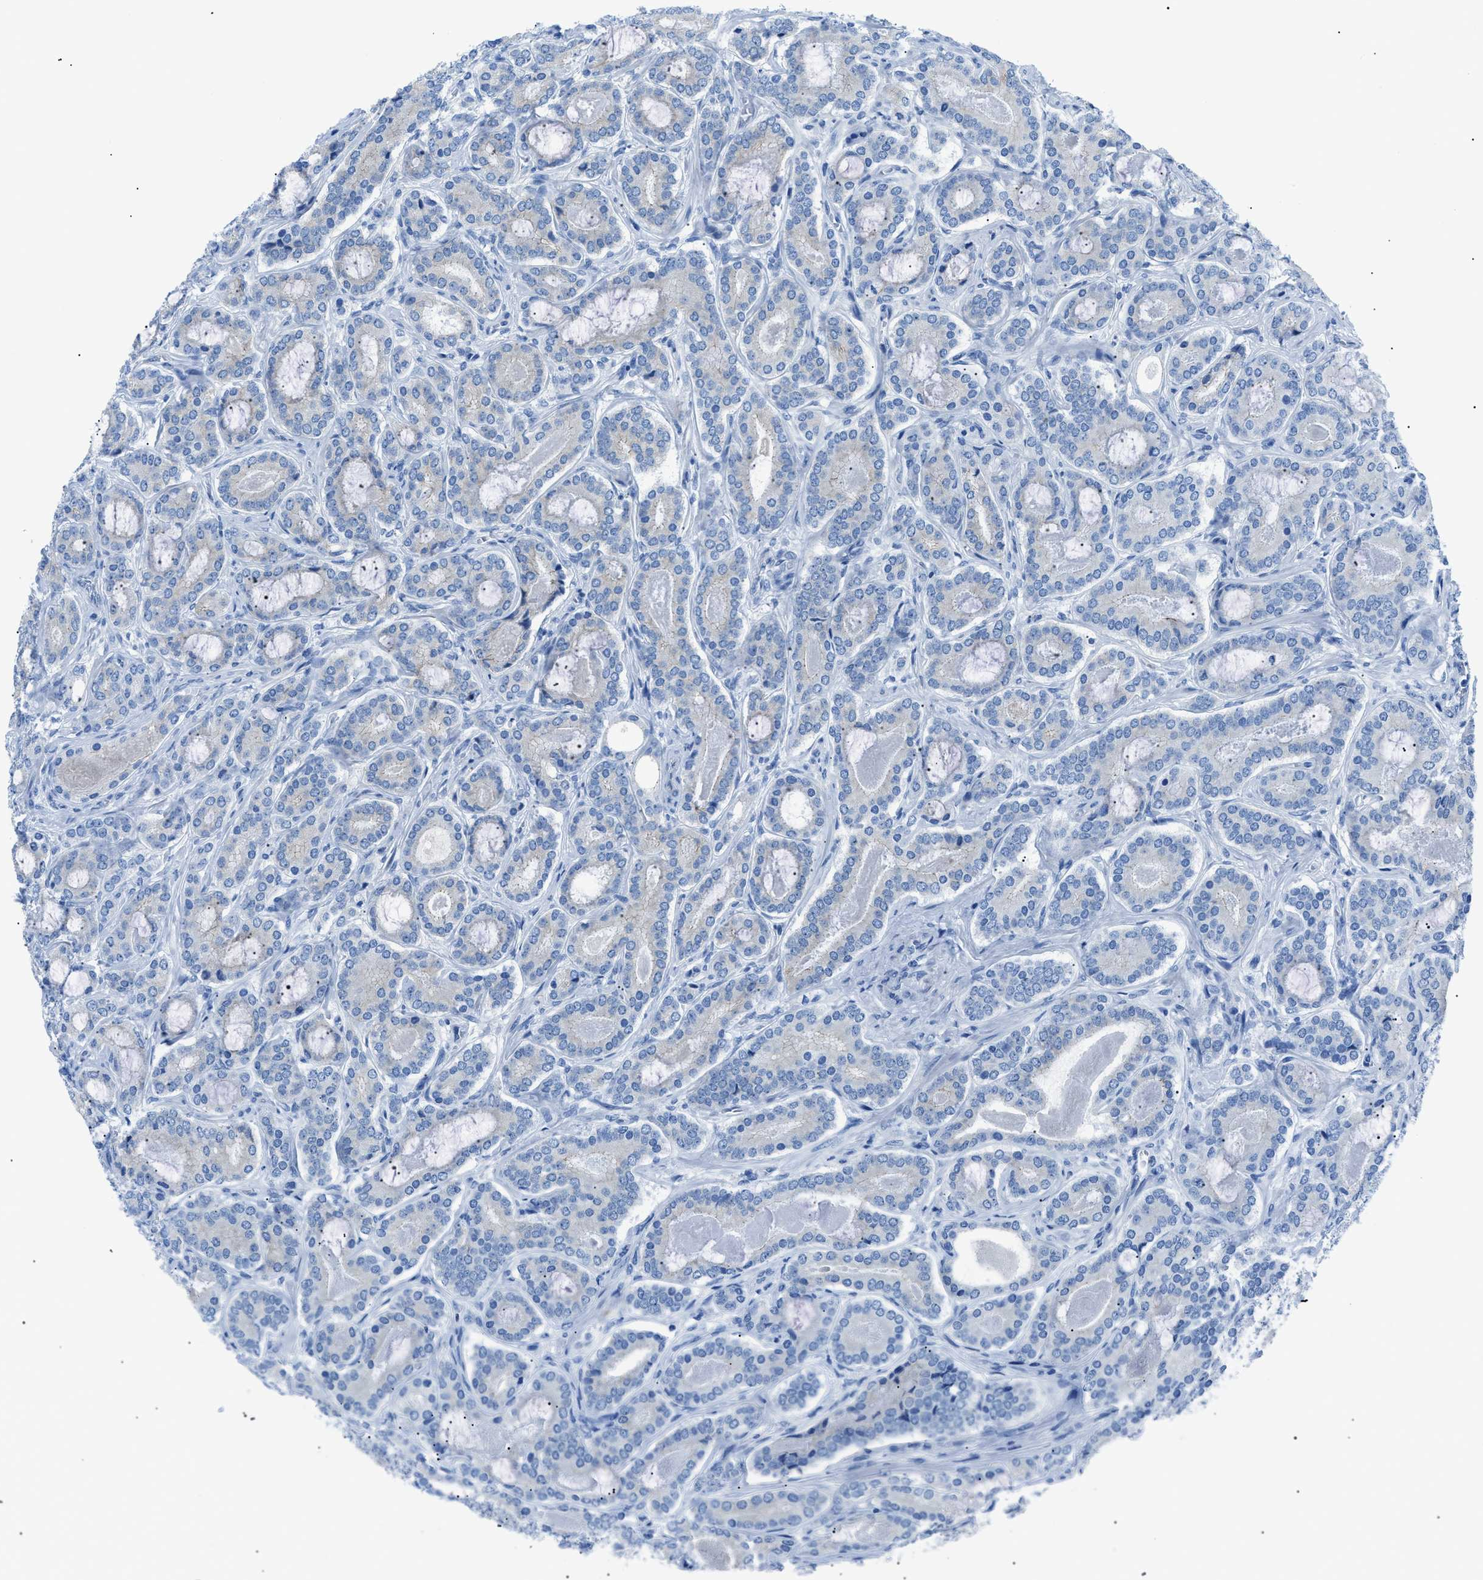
{"staining": {"intensity": "negative", "quantity": "none", "location": "none"}, "tissue": "prostate cancer", "cell_type": "Tumor cells", "image_type": "cancer", "snomed": [{"axis": "morphology", "description": "Adenocarcinoma, High grade"}, {"axis": "topography", "description": "Prostate"}], "caption": "IHC micrograph of prostate cancer (adenocarcinoma (high-grade)) stained for a protein (brown), which reveals no positivity in tumor cells.", "gene": "ZDHHC24", "patient": {"sex": "male", "age": 60}}